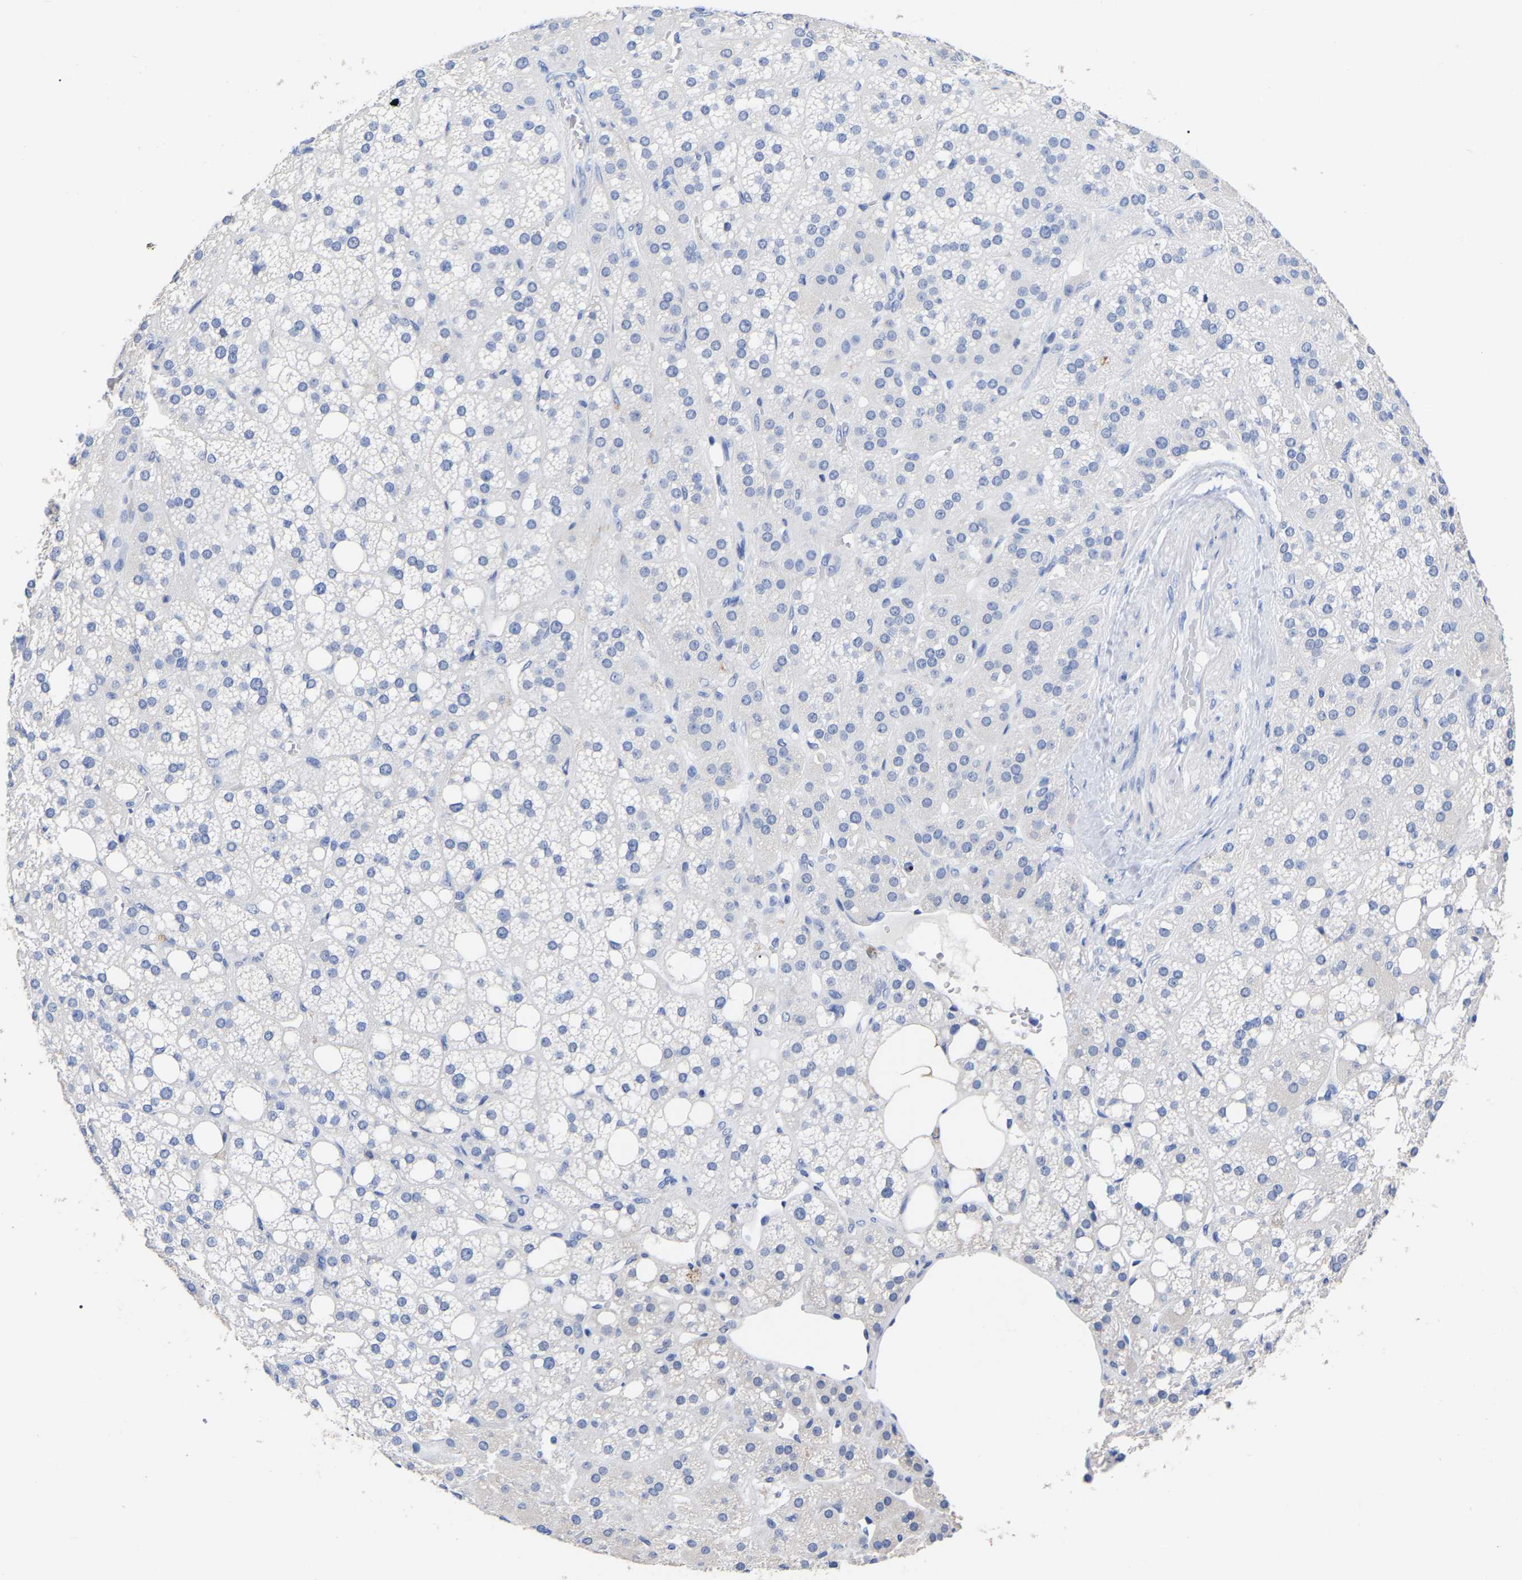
{"staining": {"intensity": "negative", "quantity": "none", "location": "none"}, "tissue": "adrenal gland", "cell_type": "Glandular cells", "image_type": "normal", "snomed": [{"axis": "morphology", "description": "Normal tissue, NOS"}, {"axis": "topography", "description": "Adrenal gland"}], "caption": "This is an IHC micrograph of unremarkable human adrenal gland. There is no positivity in glandular cells.", "gene": "ANXA13", "patient": {"sex": "female", "age": 59}}